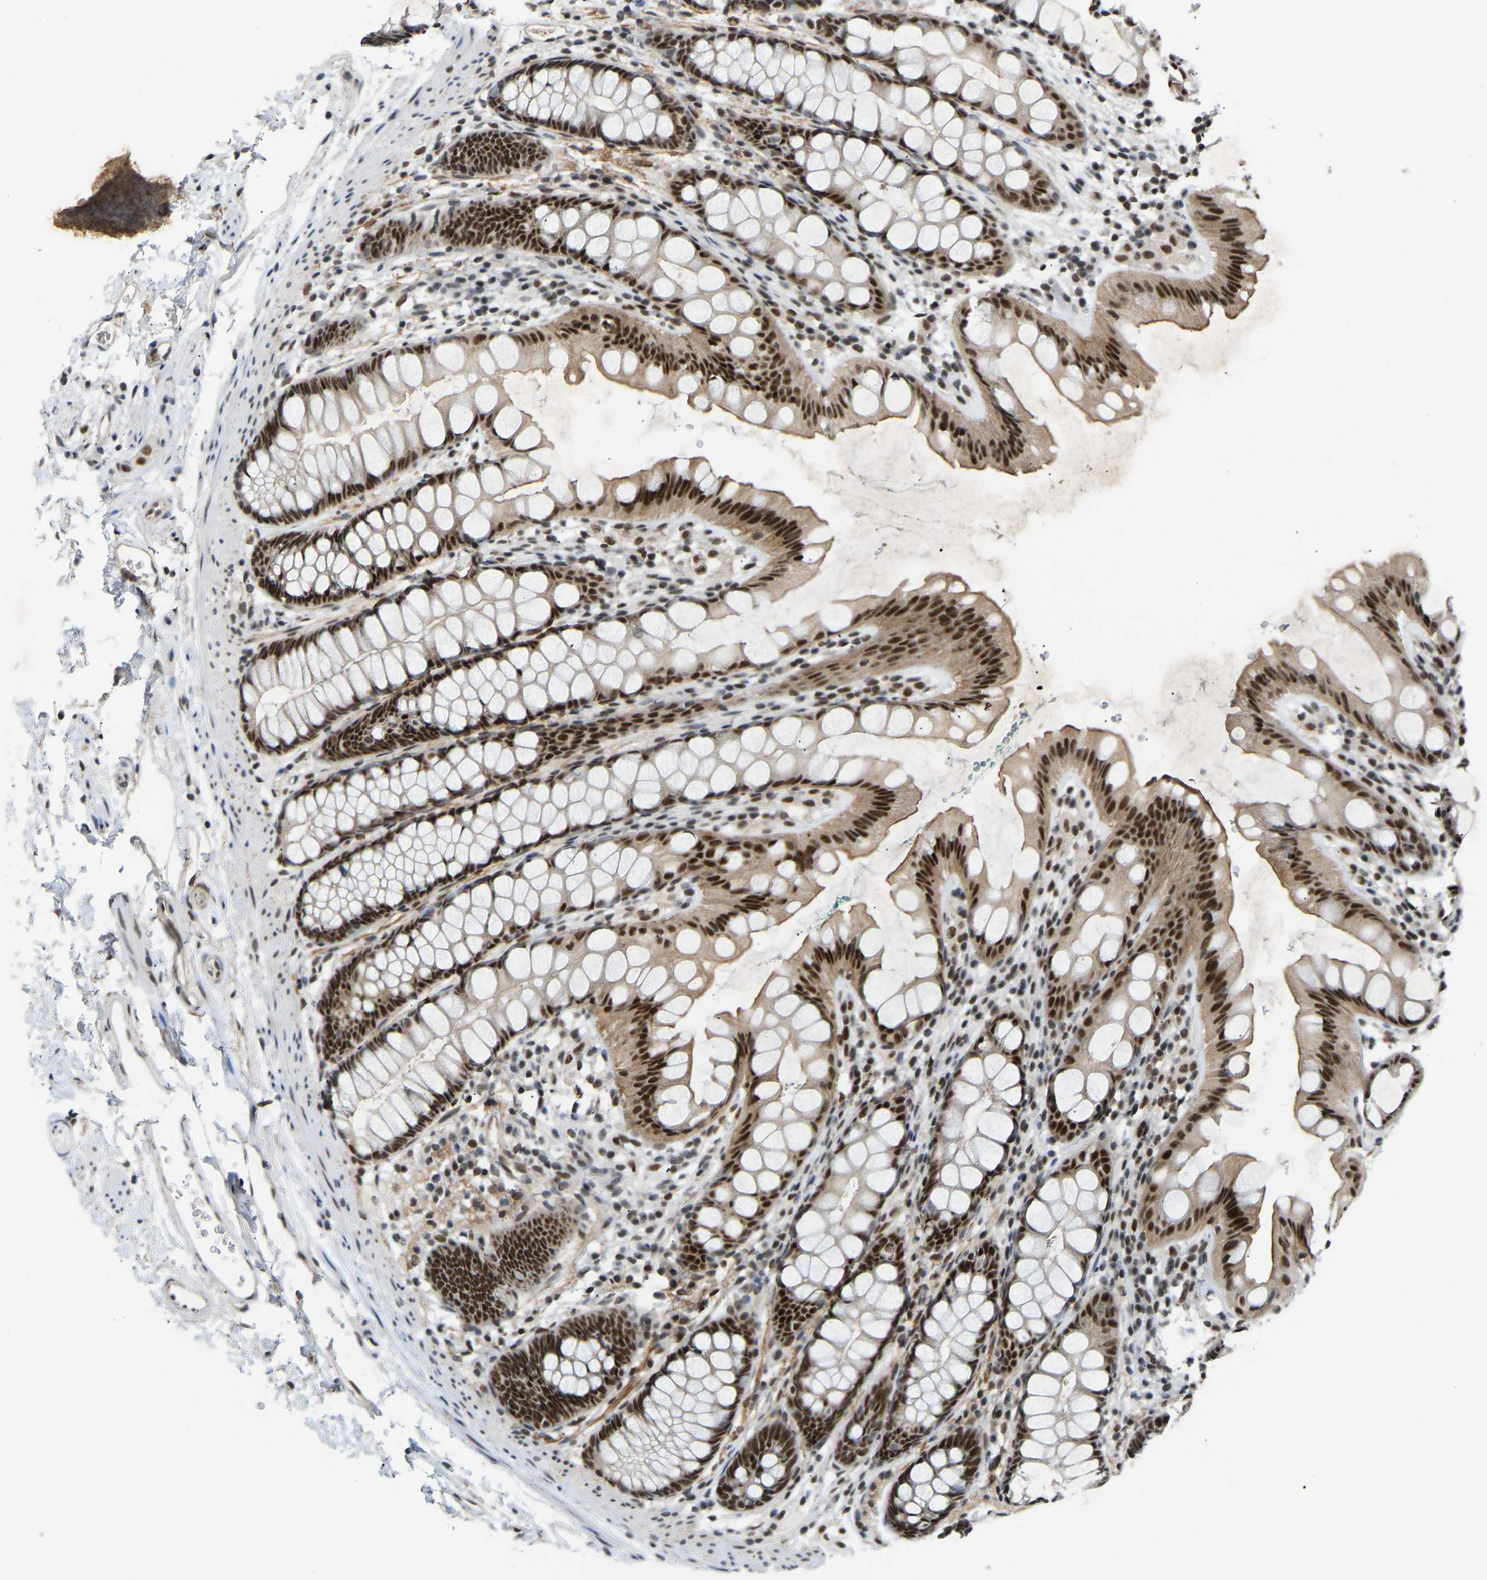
{"staining": {"intensity": "strong", "quantity": ">75%", "location": "nuclear"}, "tissue": "rectum", "cell_type": "Glandular cells", "image_type": "normal", "snomed": [{"axis": "morphology", "description": "Normal tissue, NOS"}, {"axis": "topography", "description": "Rectum"}], "caption": "IHC micrograph of unremarkable human rectum stained for a protein (brown), which reveals high levels of strong nuclear staining in approximately >75% of glandular cells.", "gene": "RBM15", "patient": {"sex": "female", "age": 65}}